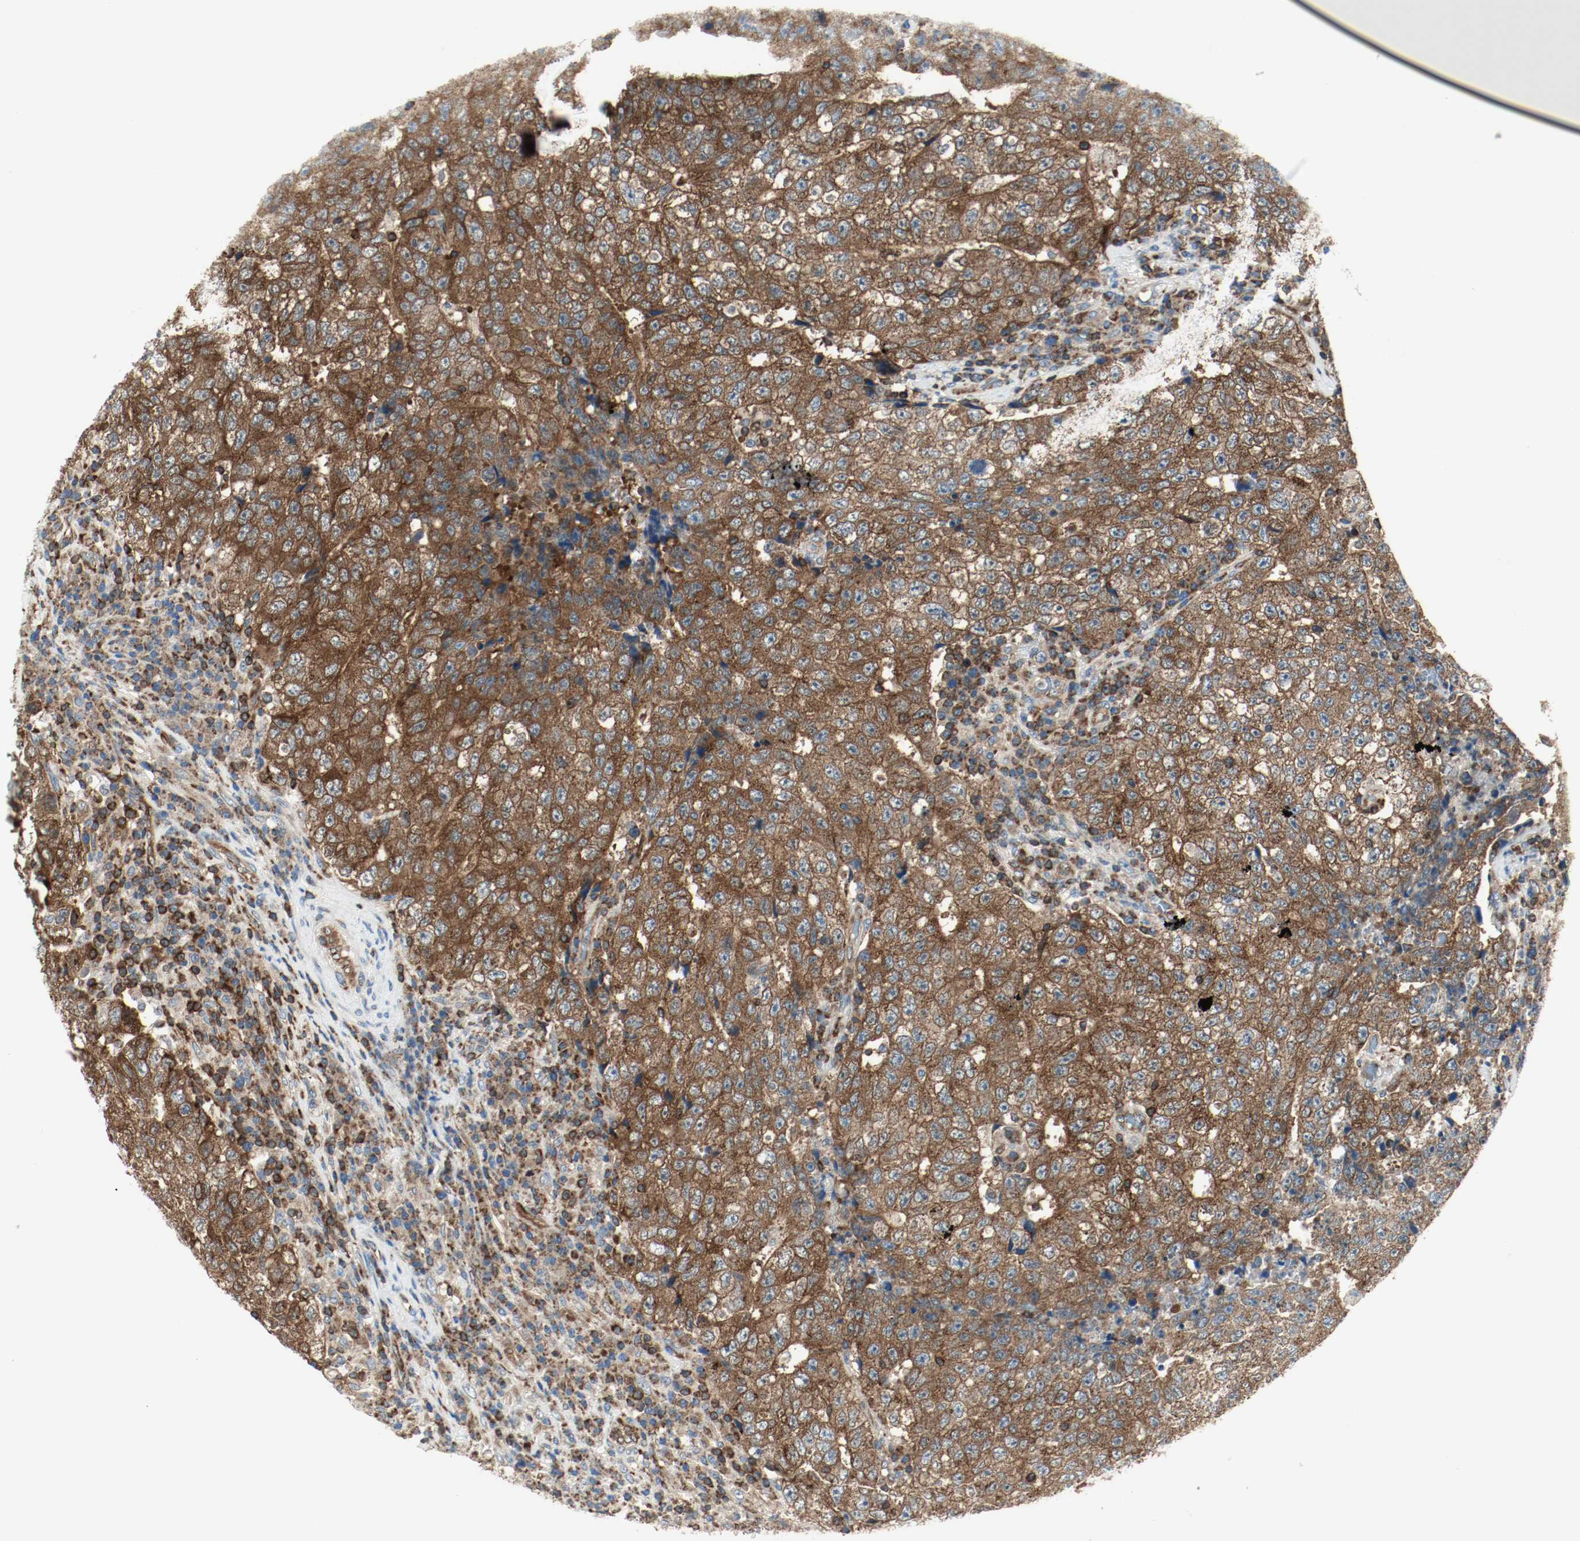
{"staining": {"intensity": "strong", "quantity": ">75%", "location": "cytoplasmic/membranous"}, "tissue": "testis cancer", "cell_type": "Tumor cells", "image_type": "cancer", "snomed": [{"axis": "morphology", "description": "Necrosis, NOS"}, {"axis": "morphology", "description": "Carcinoma, Embryonal, NOS"}, {"axis": "topography", "description": "Testis"}], "caption": "Human testis cancer (embryonal carcinoma) stained for a protein (brown) demonstrates strong cytoplasmic/membranous positive staining in about >75% of tumor cells.", "gene": "PLCG1", "patient": {"sex": "male", "age": 19}}